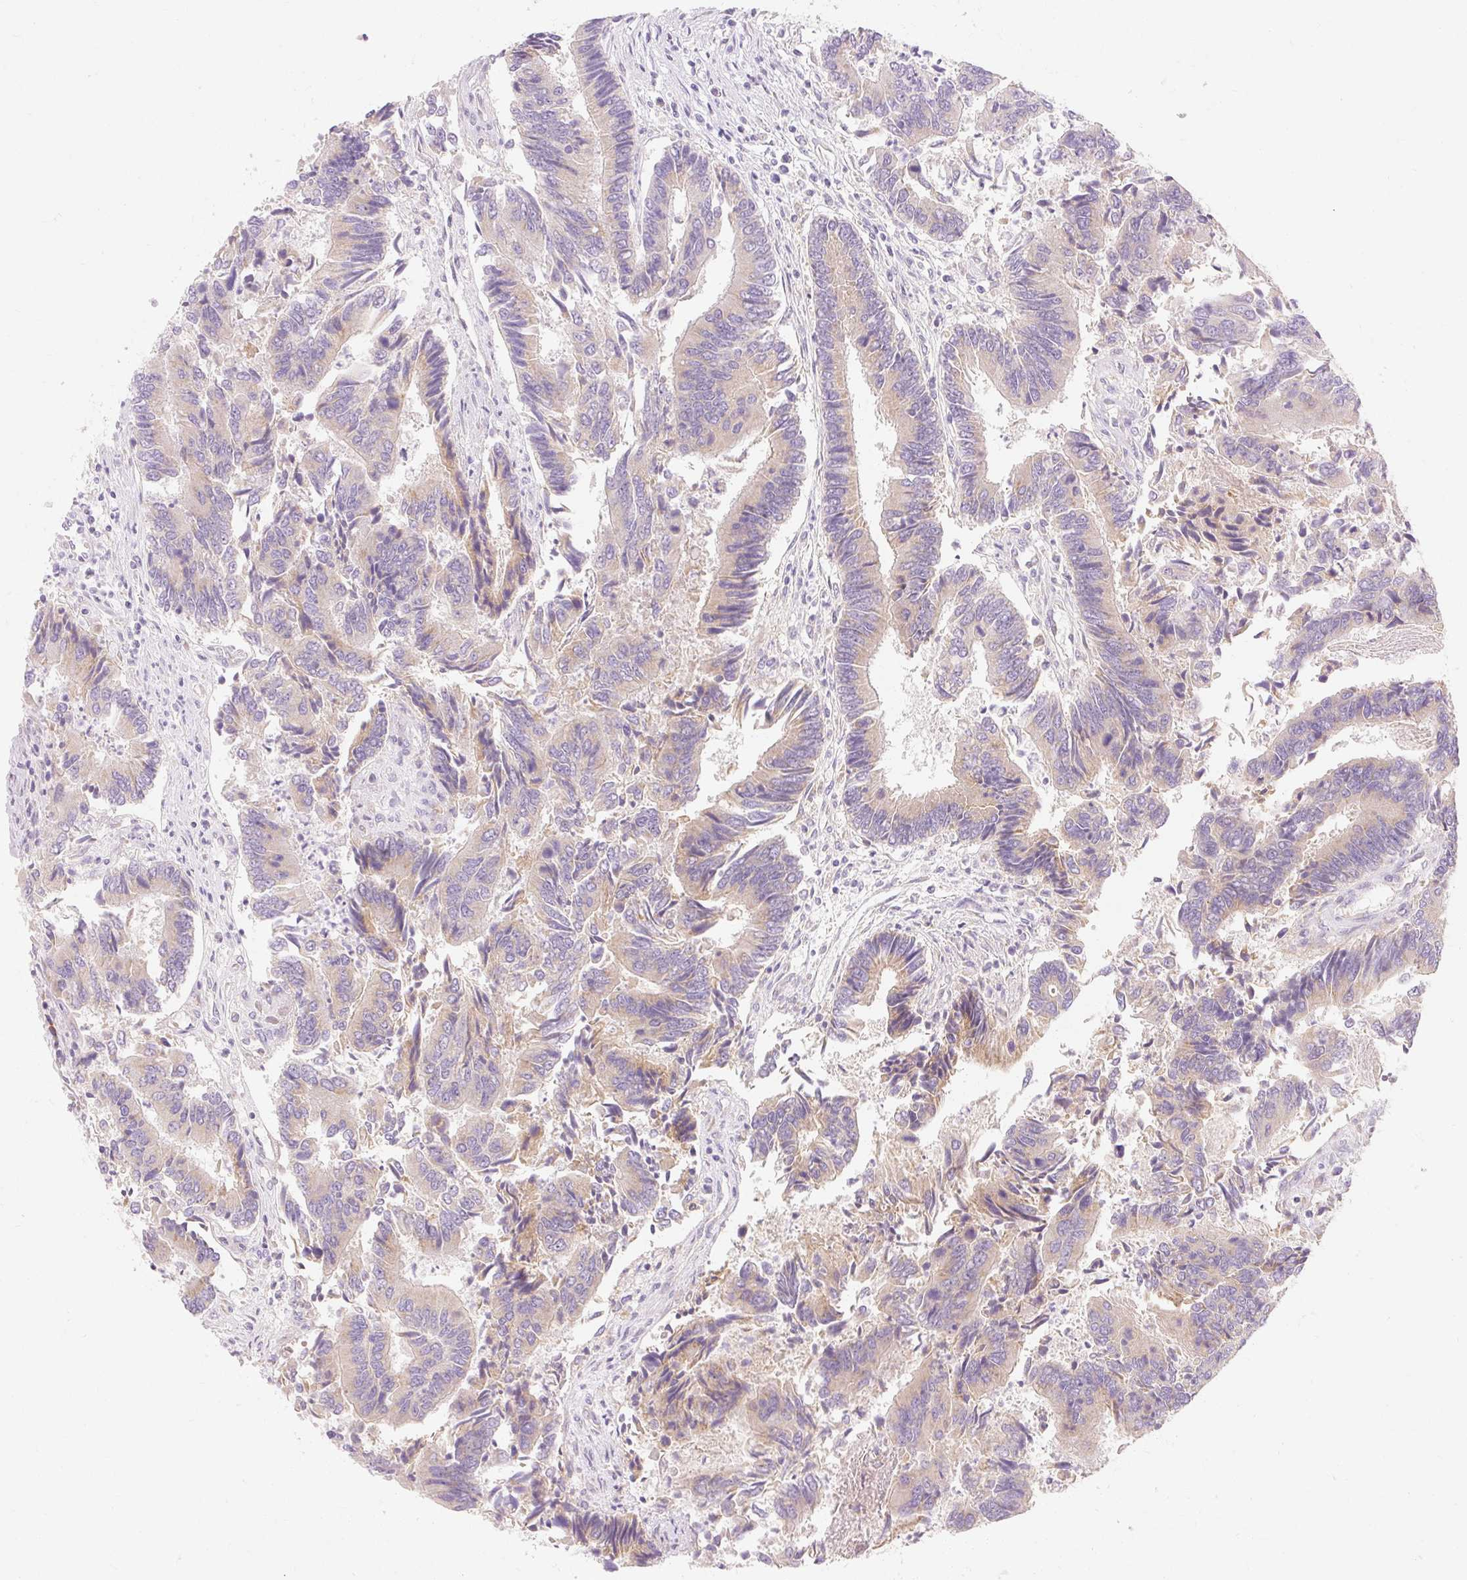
{"staining": {"intensity": "weak", "quantity": ">75%", "location": "cytoplasmic/membranous"}, "tissue": "colorectal cancer", "cell_type": "Tumor cells", "image_type": "cancer", "snomed": [{"axis": "morphology", "description": "Adenocarcinoma, NOS"}, {"axis": "topography", "description": "Colon"}], "caption": "Tumor cells exhibit low levels of weak cytoplasmic/membranous staining in about >75% of cells in human colorectal cancer.", "gene": "MYO1D", "patient": {"sex": "female", "age": 67}}